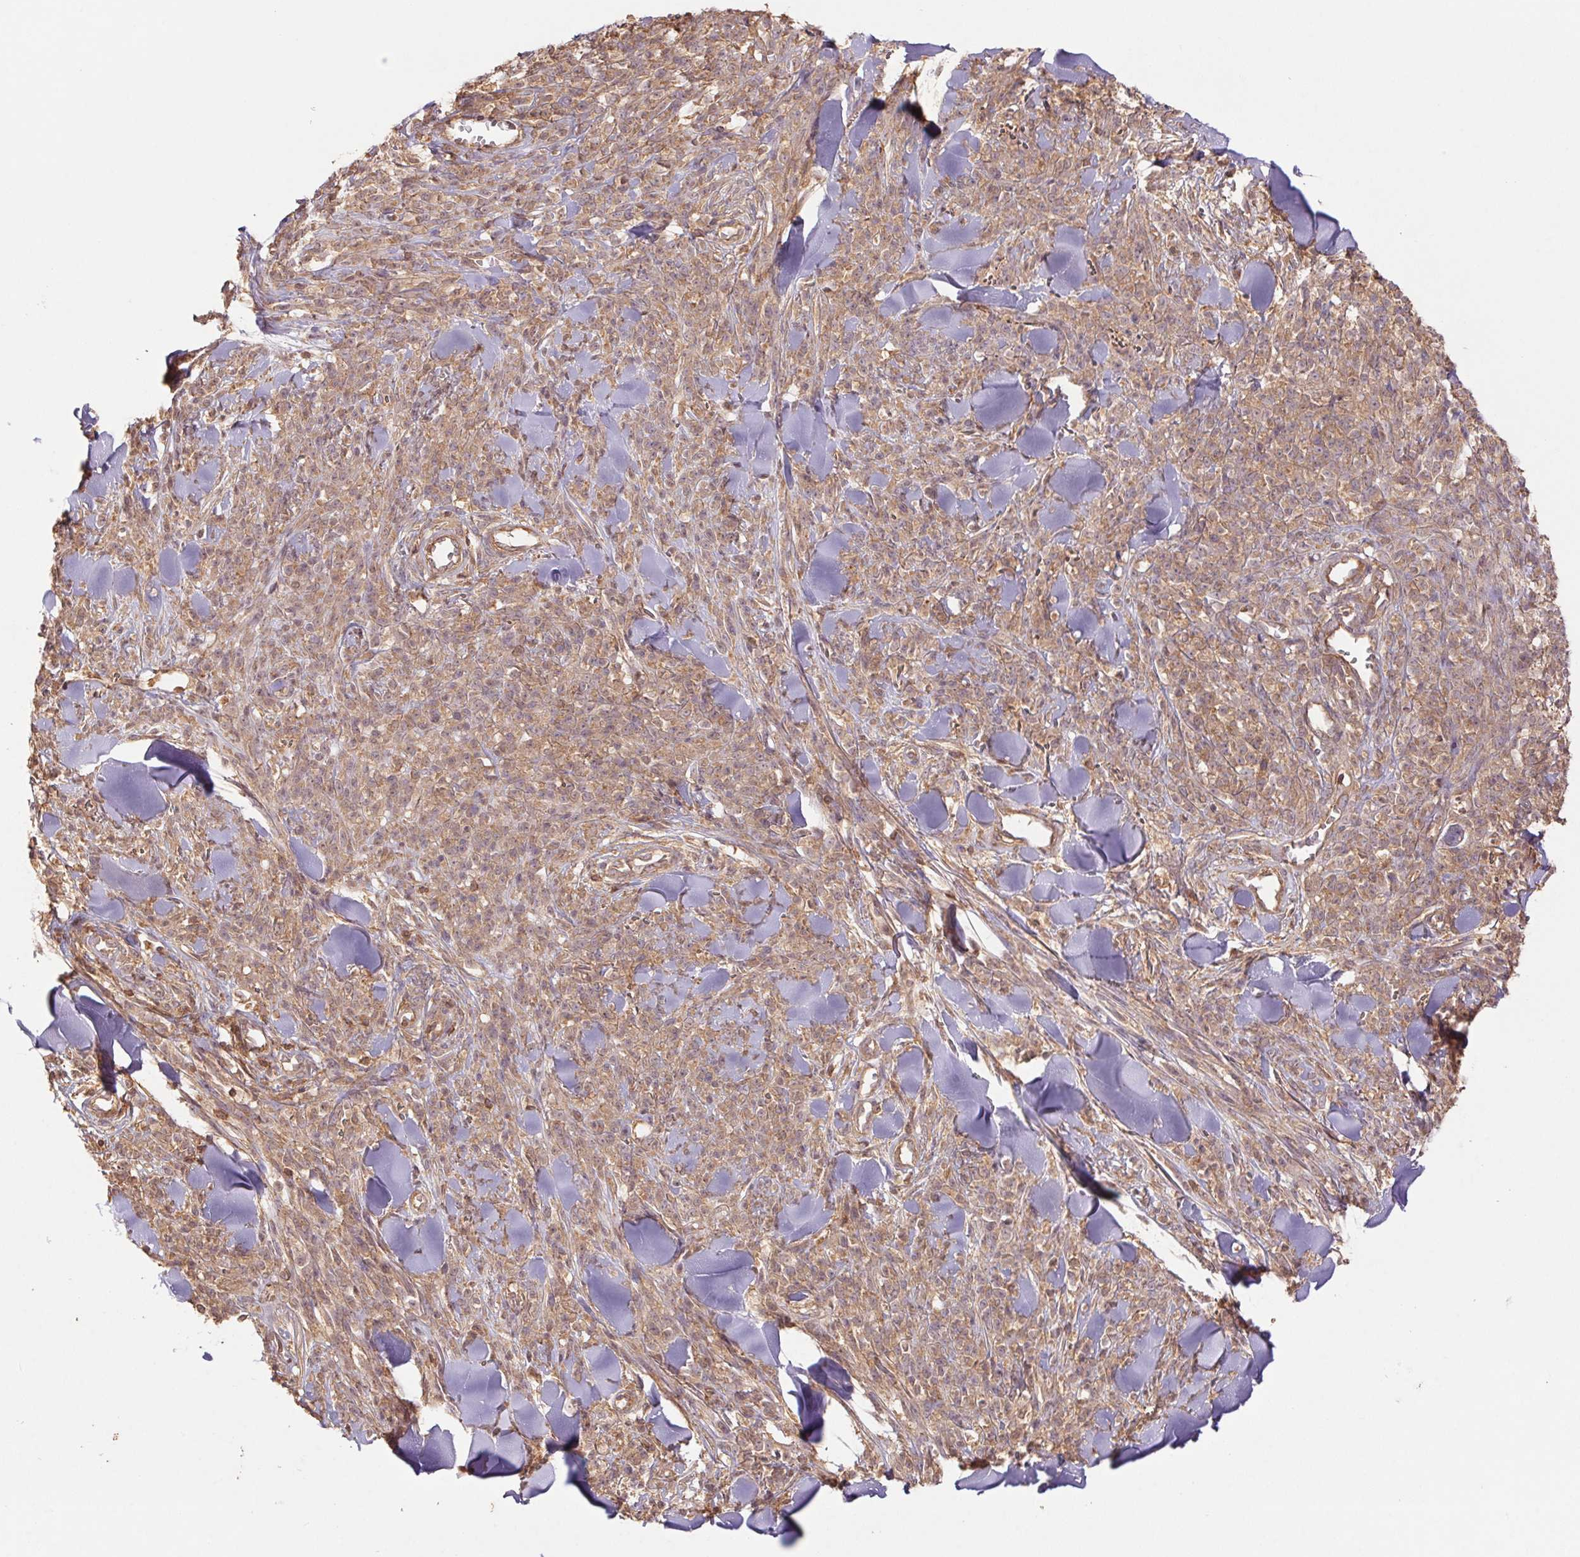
{"staining": {"intensity": "weak", "quantity": ">75%", "location": "cytoplasmic/membranous,nuclear"}, "tissue": "melanoma", "cell_type": "Tumor cells", "image_type": "cancer", "snomed": [{"axis": "morphology", "description": "Malignant melanoma, NOS"}, {"axis": "topography", "description": "Skin"}, {"axis": "topography", "description": "Skin of trunk"}], "caption": "IHC (DAB (3,3'-diaminobenzidine)) staining of malignant melanoma exhibits weak cytoplasmic/membranous and nuclear protein expression in approximately >75% of tumor cells. (Stains: DAB in brown, nuclei in blue, Microscopy: brightfield microscopy at high magnification).", "gene": "TUBA3D", "patient": {"sex": "male", "age": 74}}